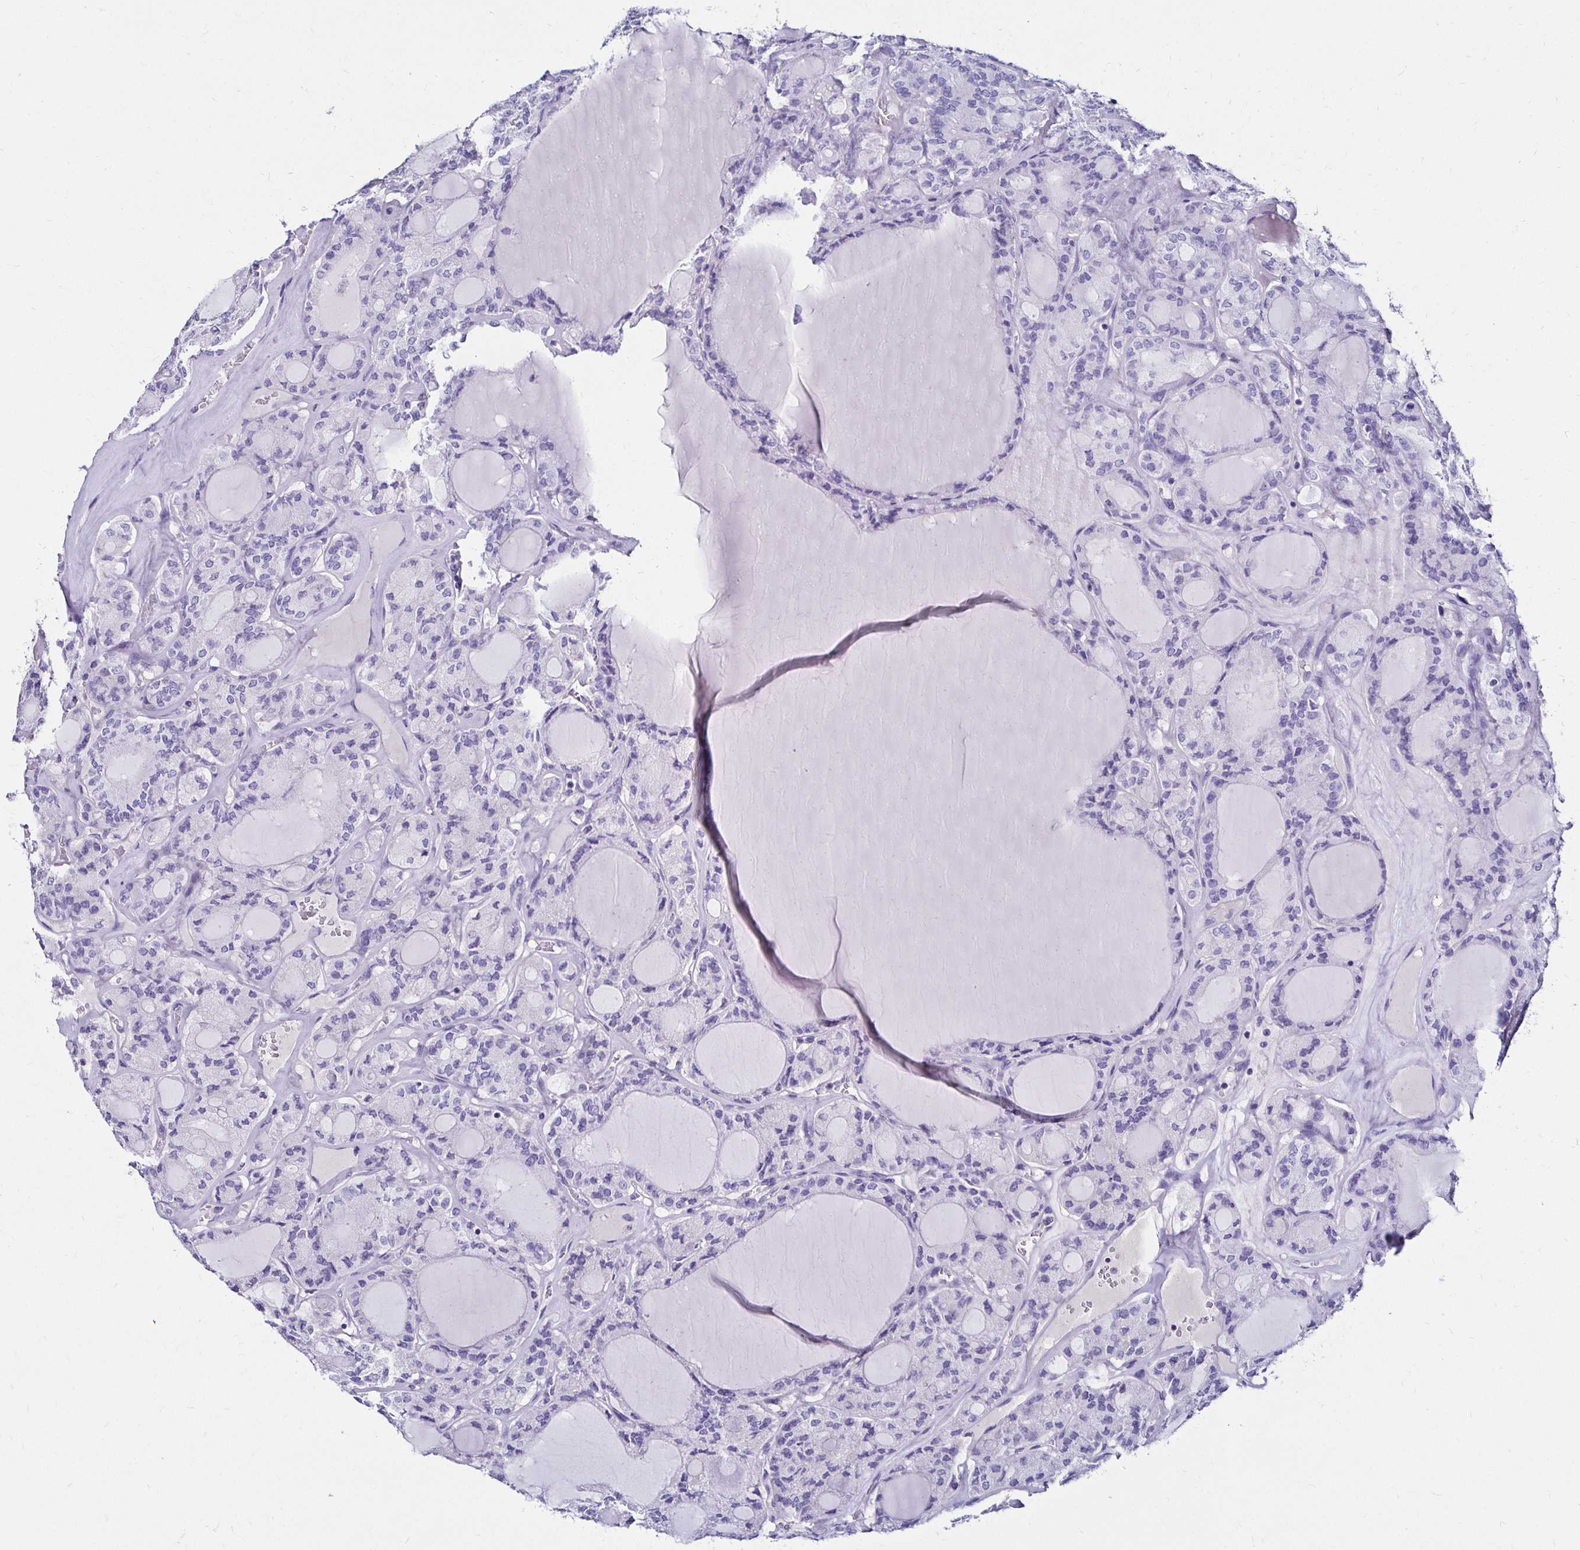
{"staining": {"intensity": "negative", "quantity": "none", "location": "none"}, "tissue": "thyroid cancer", "cell_type": "Tumor cells", "image_type": "cancer", "snomed": [{"axis": "morphology", "description": "Papillary adenocarcinoma, NOS"}, {"axis": "topography", "description": "Thyroid gland"}], "caption": "Thyroid papillary adenocarcinoma was stained to show a protein in brown. There is no significant expression in tumor cells.", "gene": "KCNT1", "patient": {"sex": "male", "age": 87}}